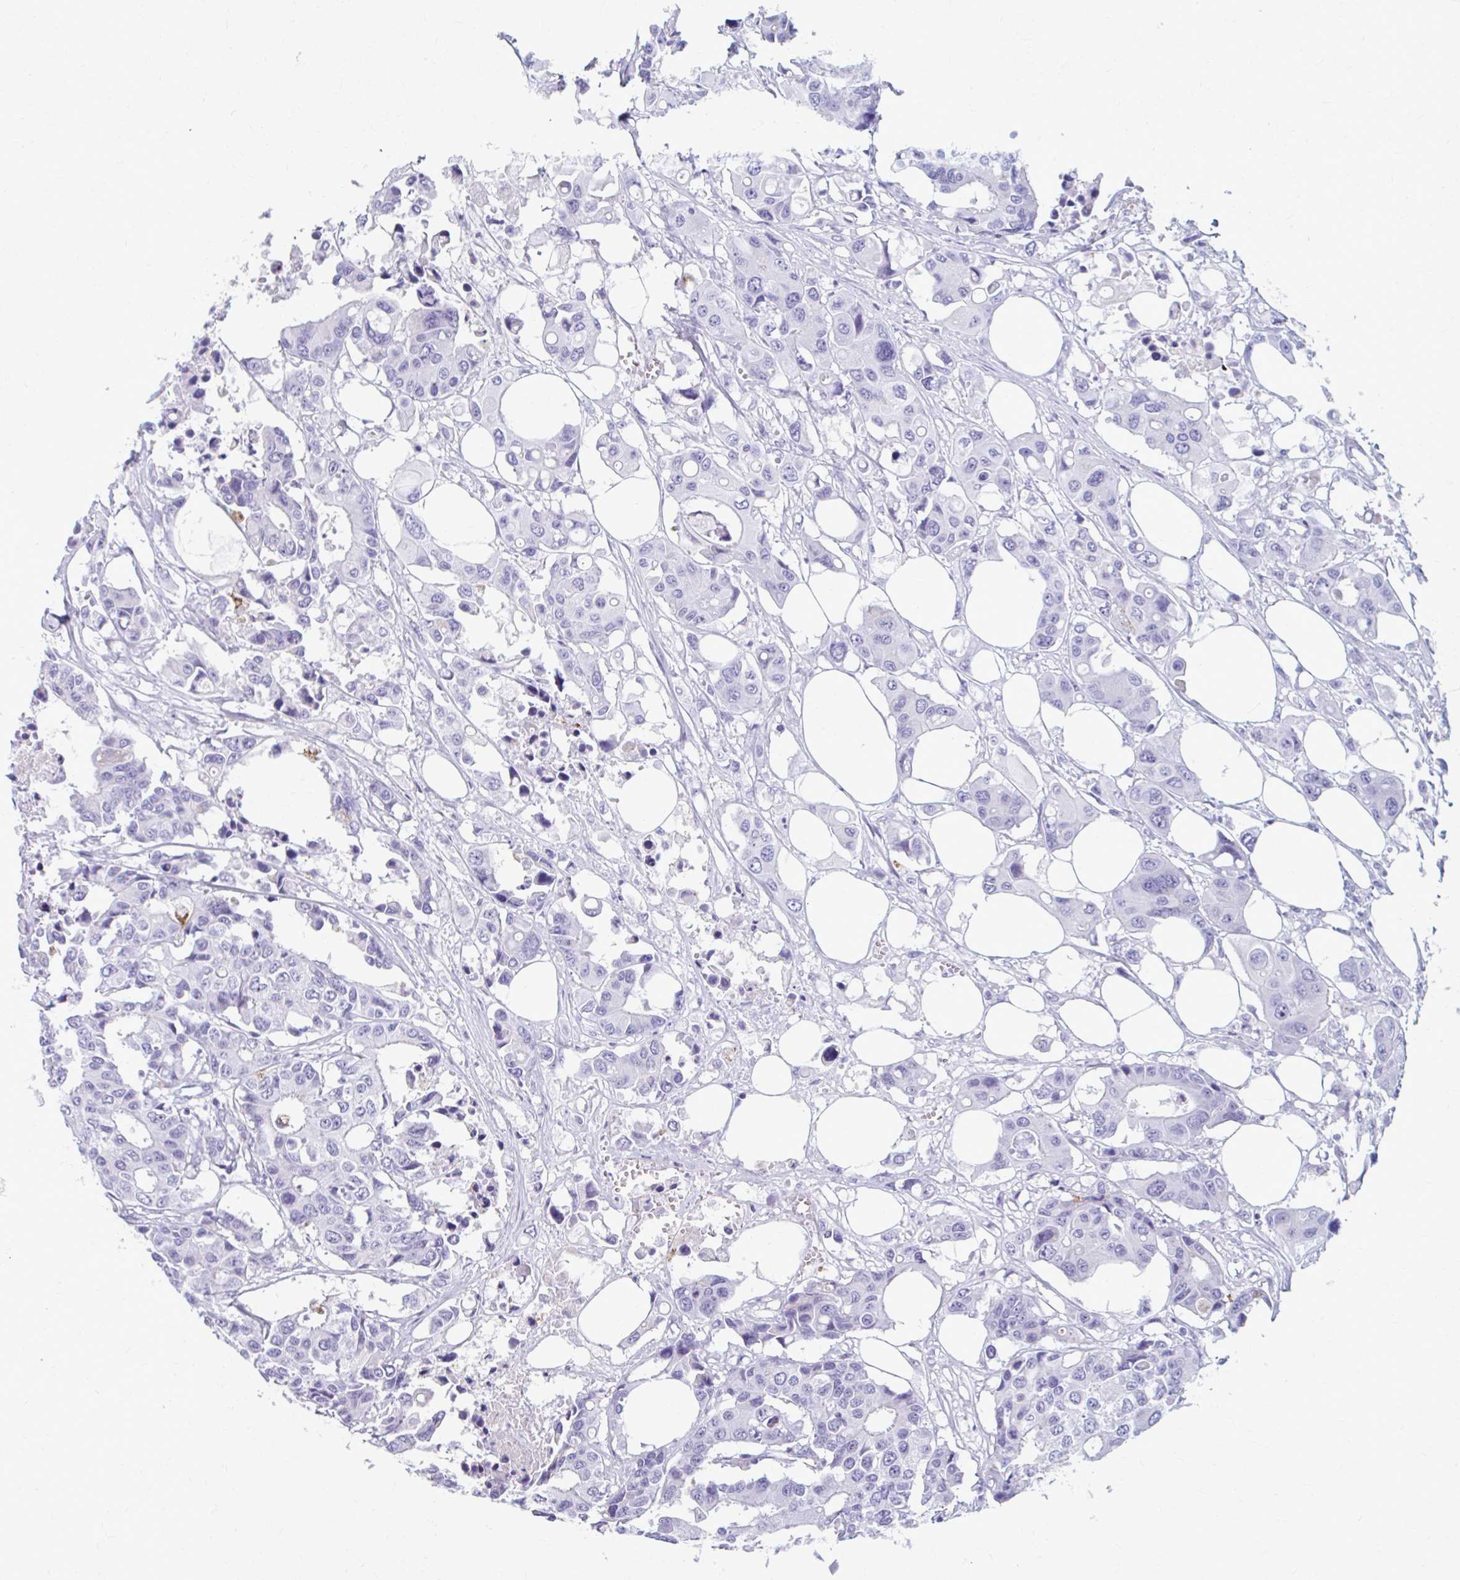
{"staining": {"intensity": "negative", "quantity": "none", "location": "none"}, "tissue": "colorectal cancer", "cell_type": "Tumor cells", "image_type": "cancer", "snomed": [{"axis": "morphology", "description": "Adenocarcinoma, NOS"}, {"axis": "topography", "description": "Colon"}], "caption": "DAB (3,3'-diaminobenzidine) immunohistochemical staining of human adenocarcinoma (colorectal) exhibits no significant expression in tumor cells. Nuclei are stained in blue.", "gene": "C12orf71", "patient": {"sex": "male", "age": 77}}